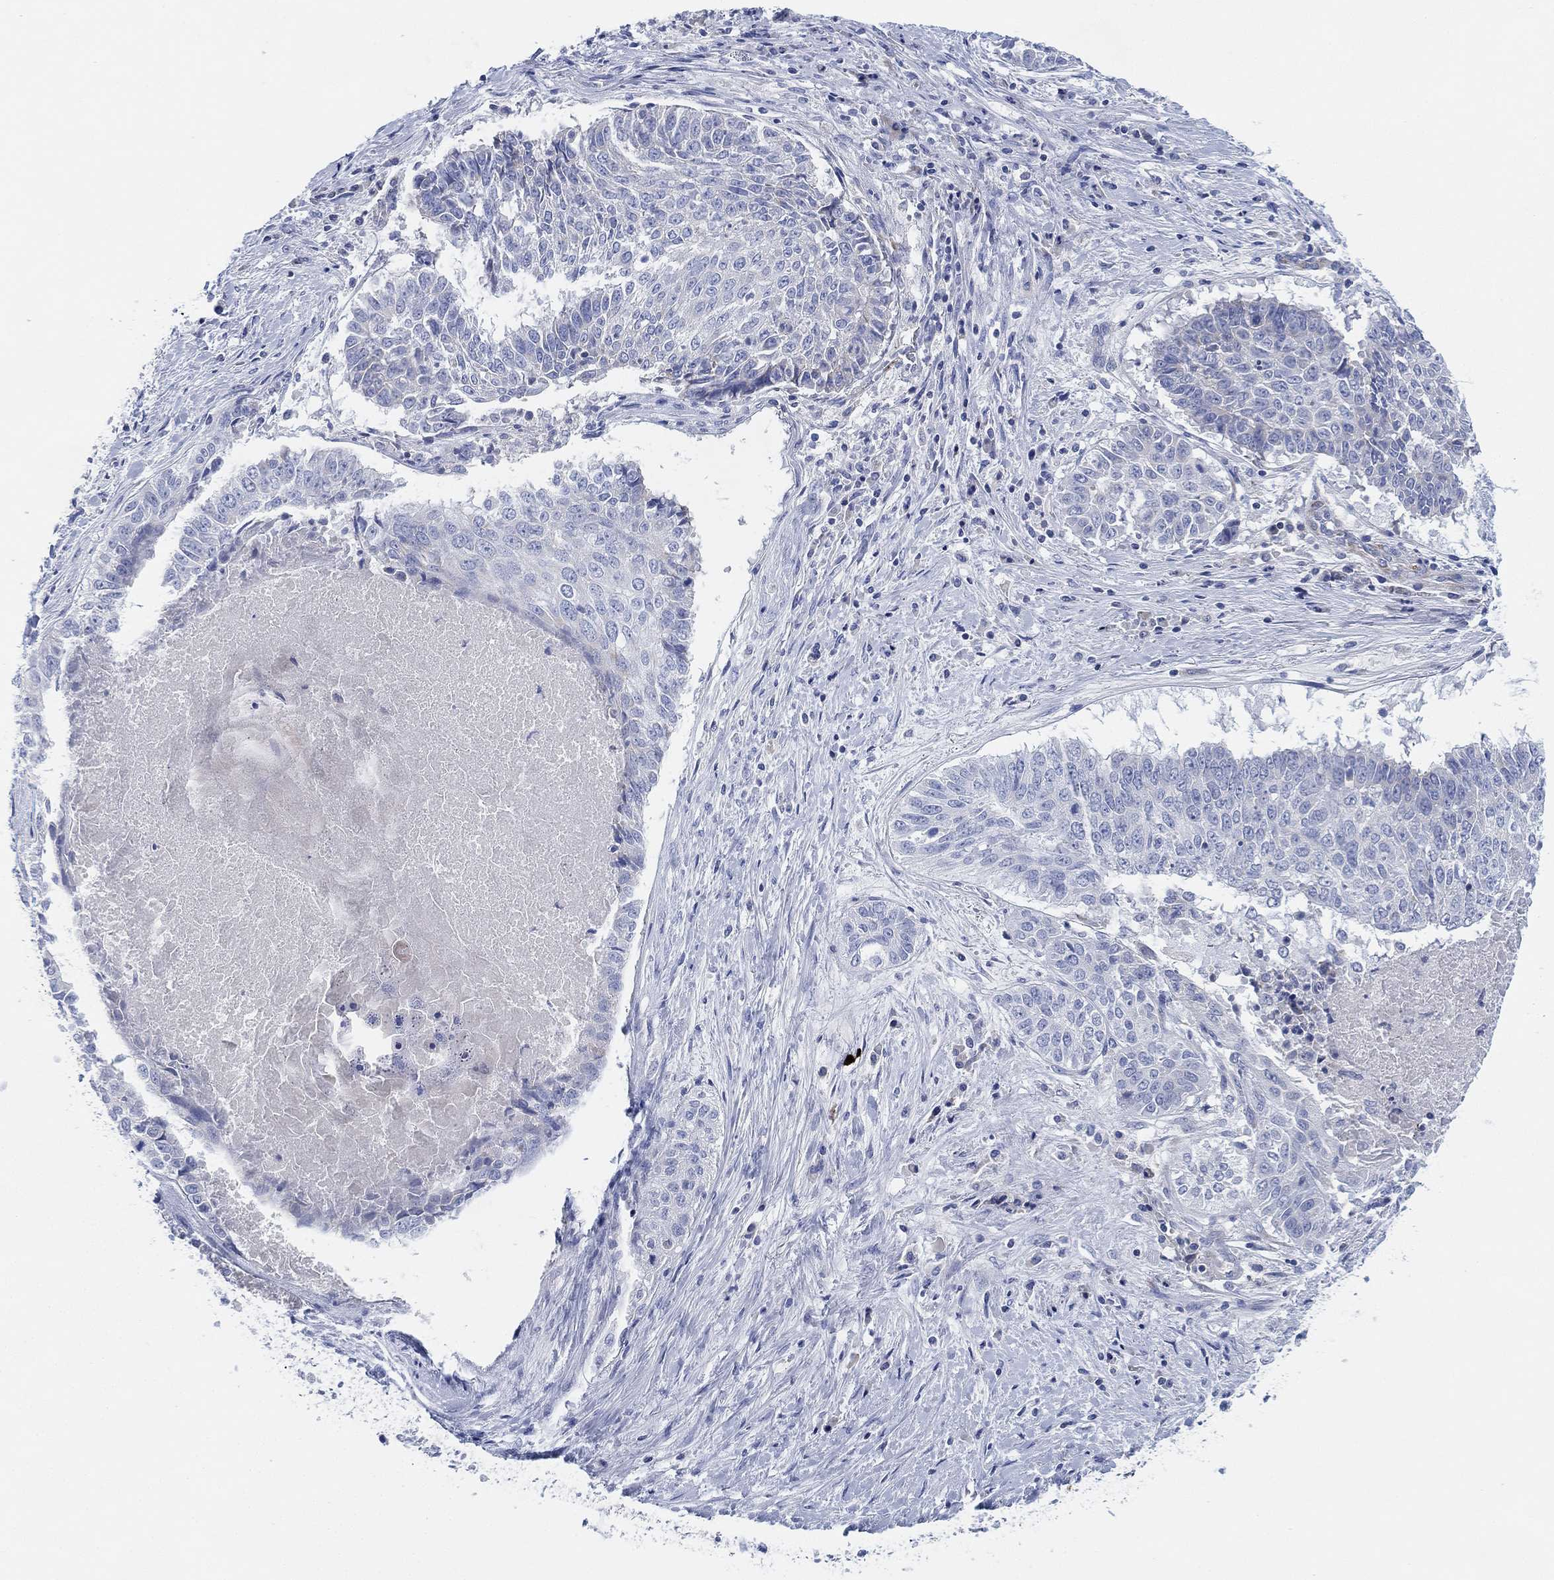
{"staining": {"intensity": "negative", "quantity": "none", "location": "none"}, "tissue": "lung cancer", "cell_type": "Tumor cells", "image_type": "cancer", "snomed": [{"axis": "morphology", "description": "Squamous cell carcinoma, NOS"}, {"axis": "topography", "description": "Lung"}], "caption": "Lung cancer (squamous cell carcinoma) was stained to show a protein in brown. There is no significant expression in tumor cells.", "gene": "ADAD2", "patient": {"sex": "male", "age": 64}}